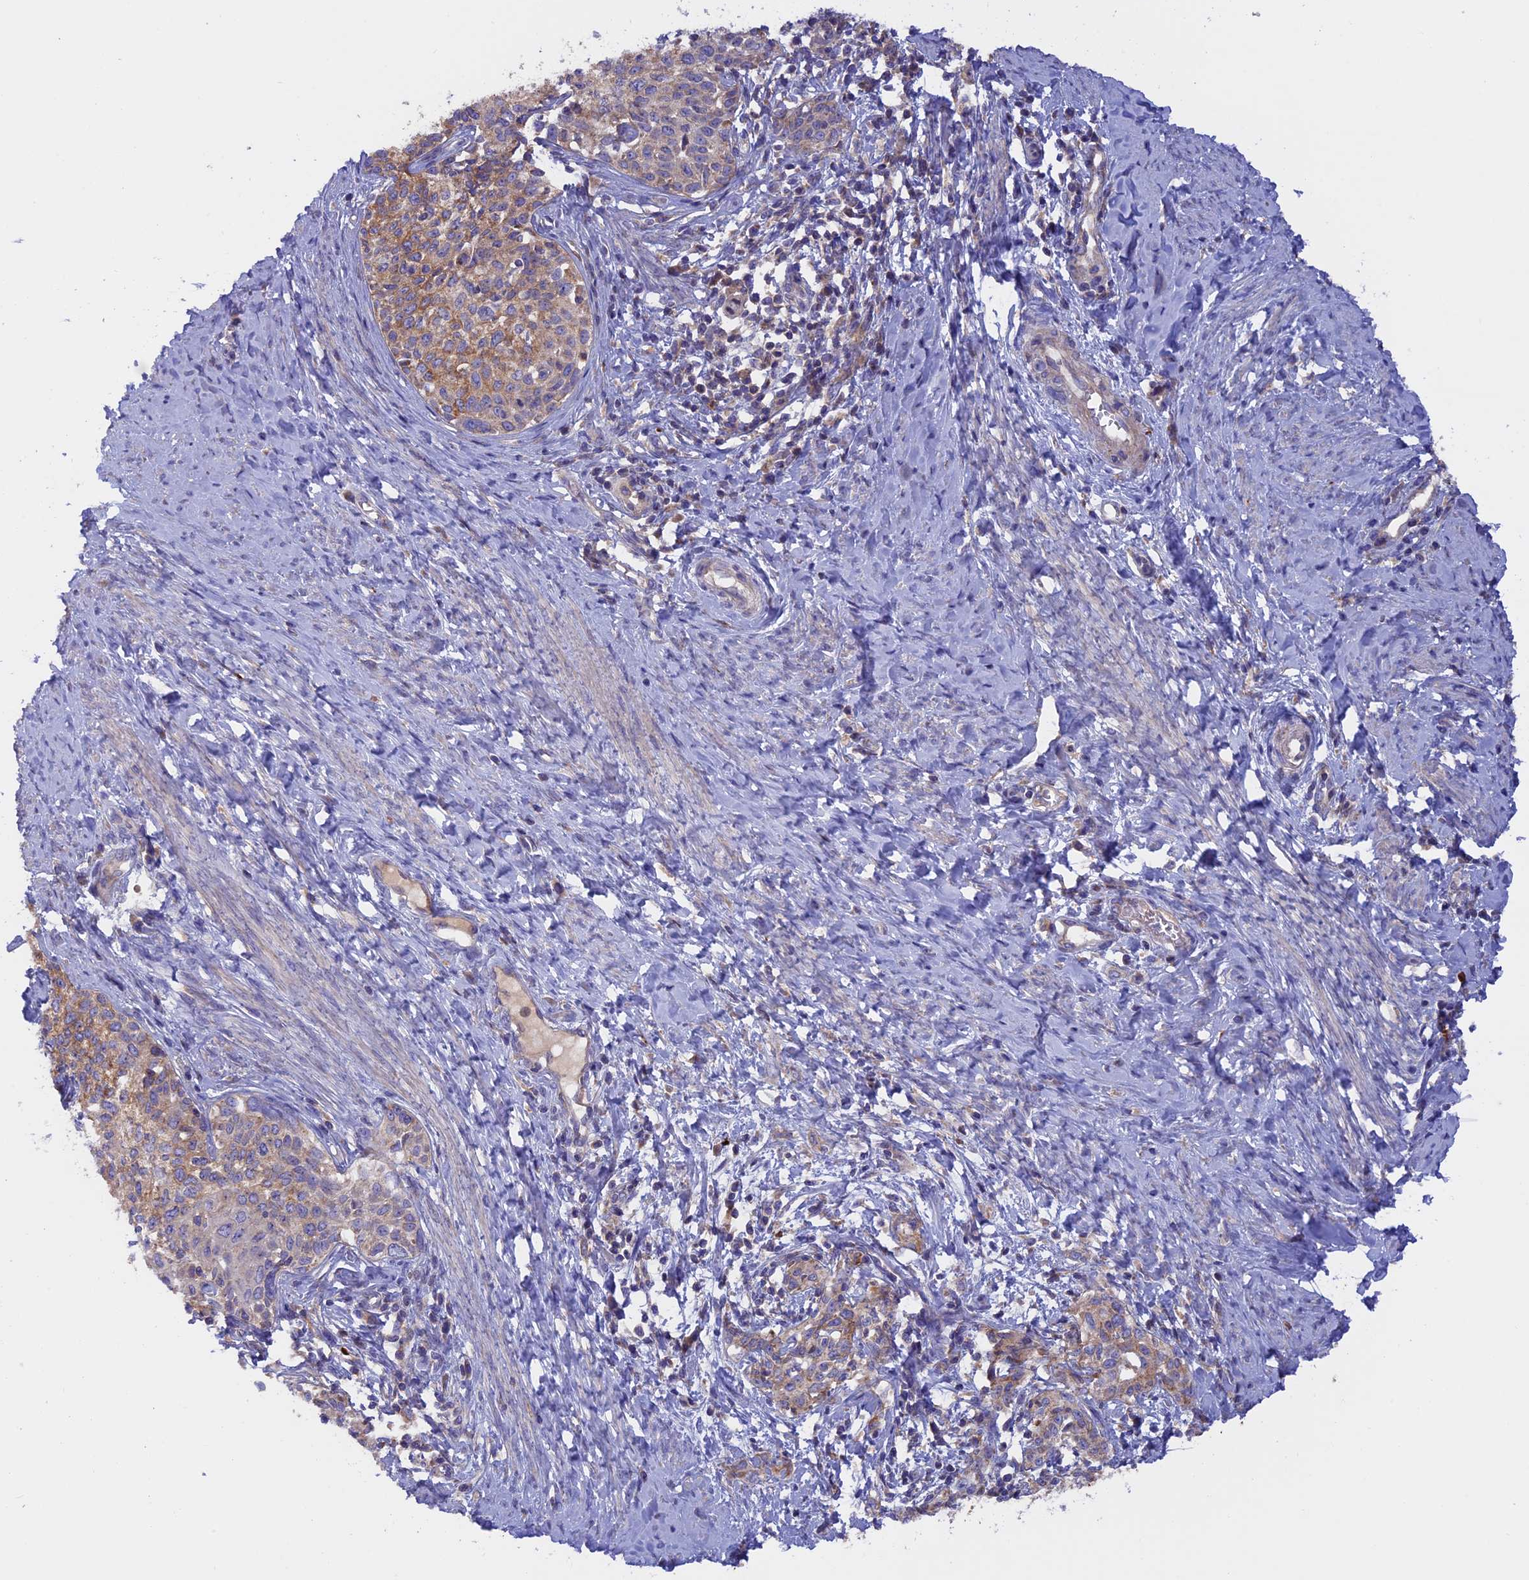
{"staining": {"intensity": "moderate", "quantity": ">75%", "location": "cytoplasmic/membranous"}, "tissue": "cervical cancer", "cell_type": "Tumor cells", "image_type": "cancer", "snomed": [{"axis": "morphology", "description": "Squamous cell carcinoma, NOS"}, {"axis": "morphology", "description": "Adenocarcinoma, NOS"}, {"axis": "topography", "description": "Cervix"}], "caption": "Cervical cancer was stained to show a protein in brown. There is medium levels of moderate cytoplasmic/membranous expression in about >75% of tumor cells.", "gene": "PTPN9", "patient": {"sex": "female", "age": 52}}